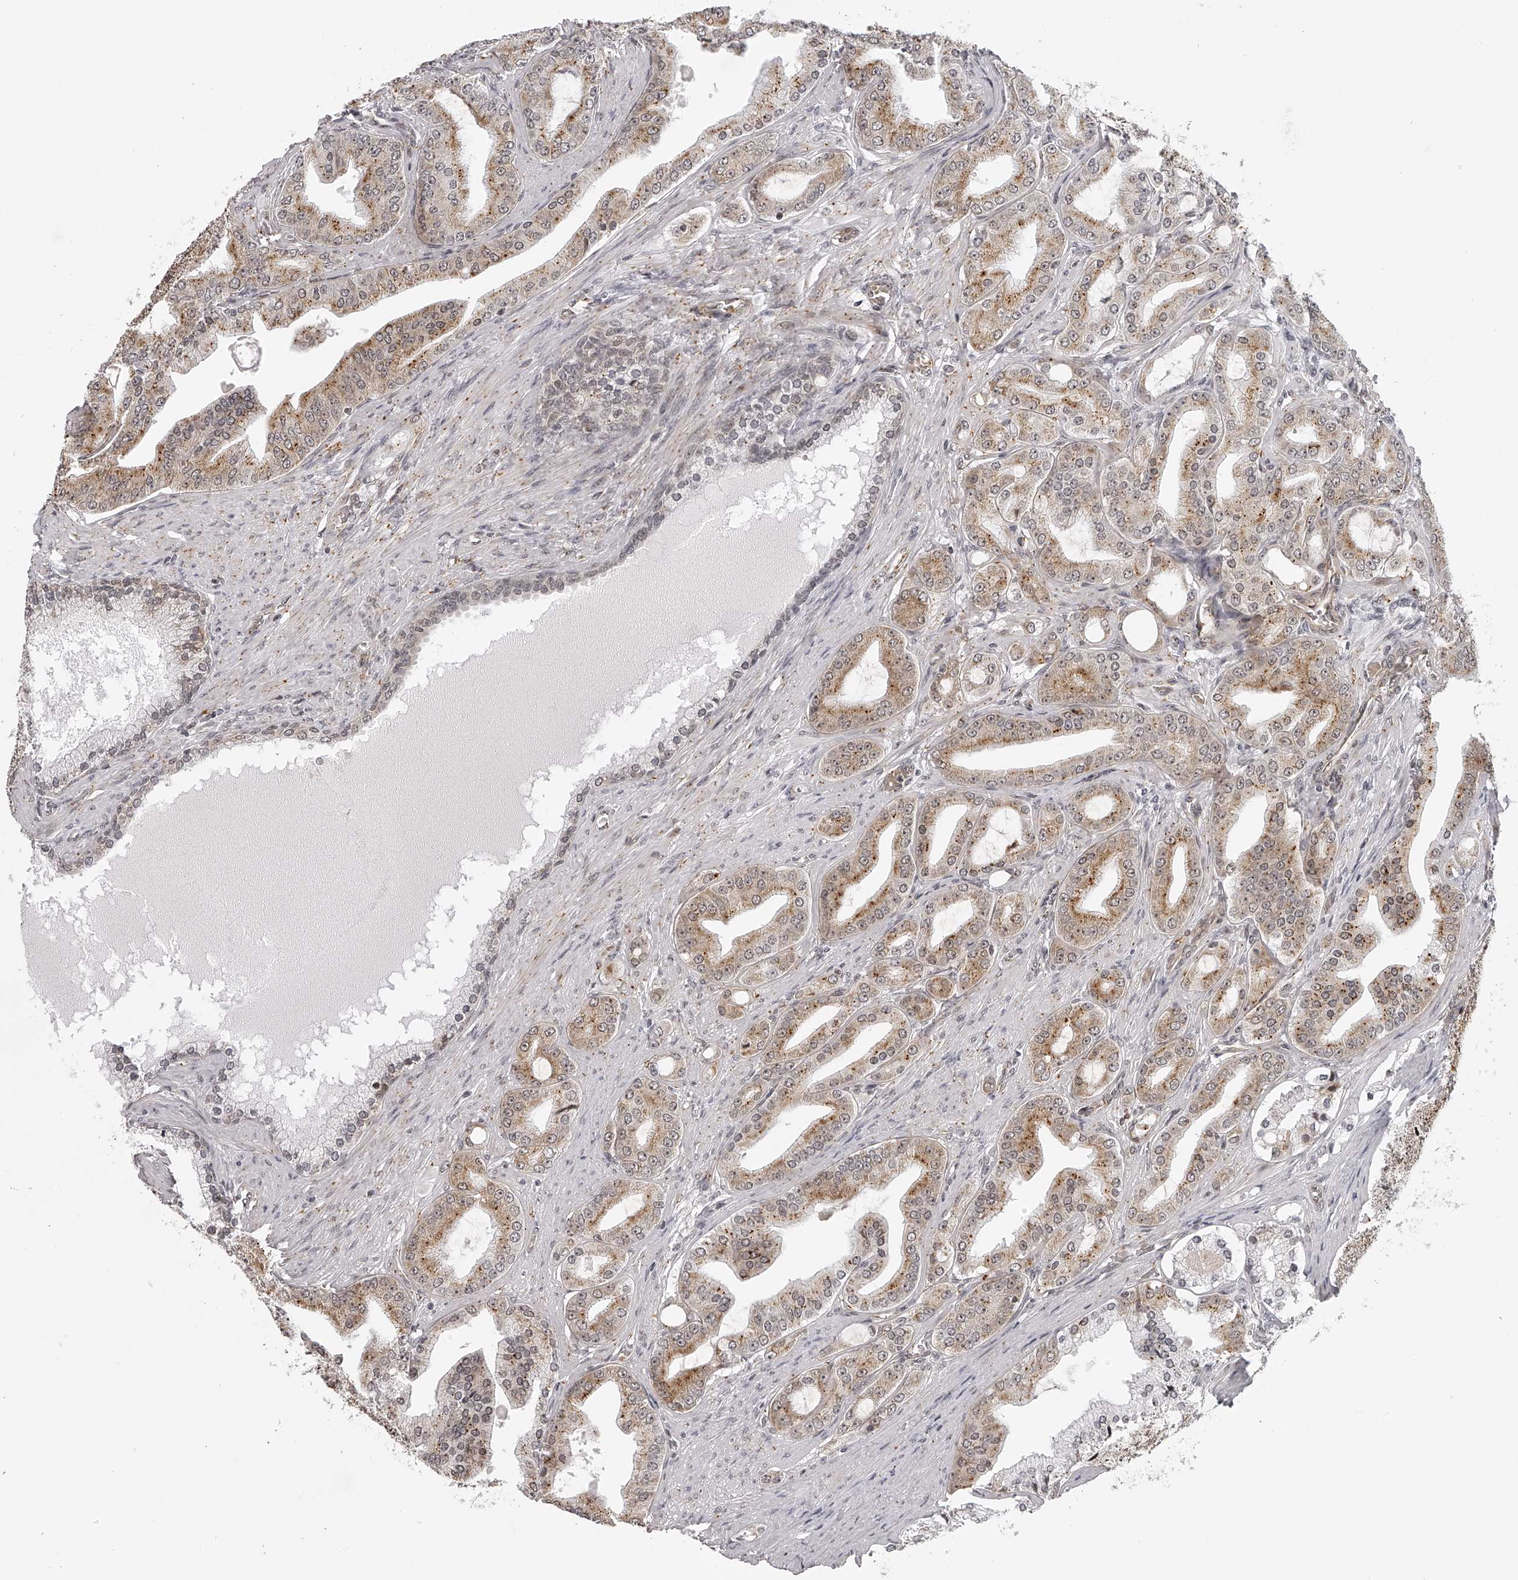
{"staining": {"intensity": "moderate", "quantity": ">75%", "location": "cytoplasmic/membranous"}, "tissue": "prostate cancer", "cell_type": "Tumor cells", "image_type": "cancer", "snomed": [{"axis": "morphology", "description": "Adenocarcinoma, High grade"}, {"axis": "topography", "description": "Prostate"}], "caption": "The micrograph demonstrates a brown stain indicating the presence of a protein in the cytoplasmic/membranous of tumor cells in prostate cancer. (DAB (3,3'-diaminobenzidine) = brown stain, brightfield microscopy at high magnification).", "gene": "ODF2L", "patient": {"sex": "male", "age": 60}}